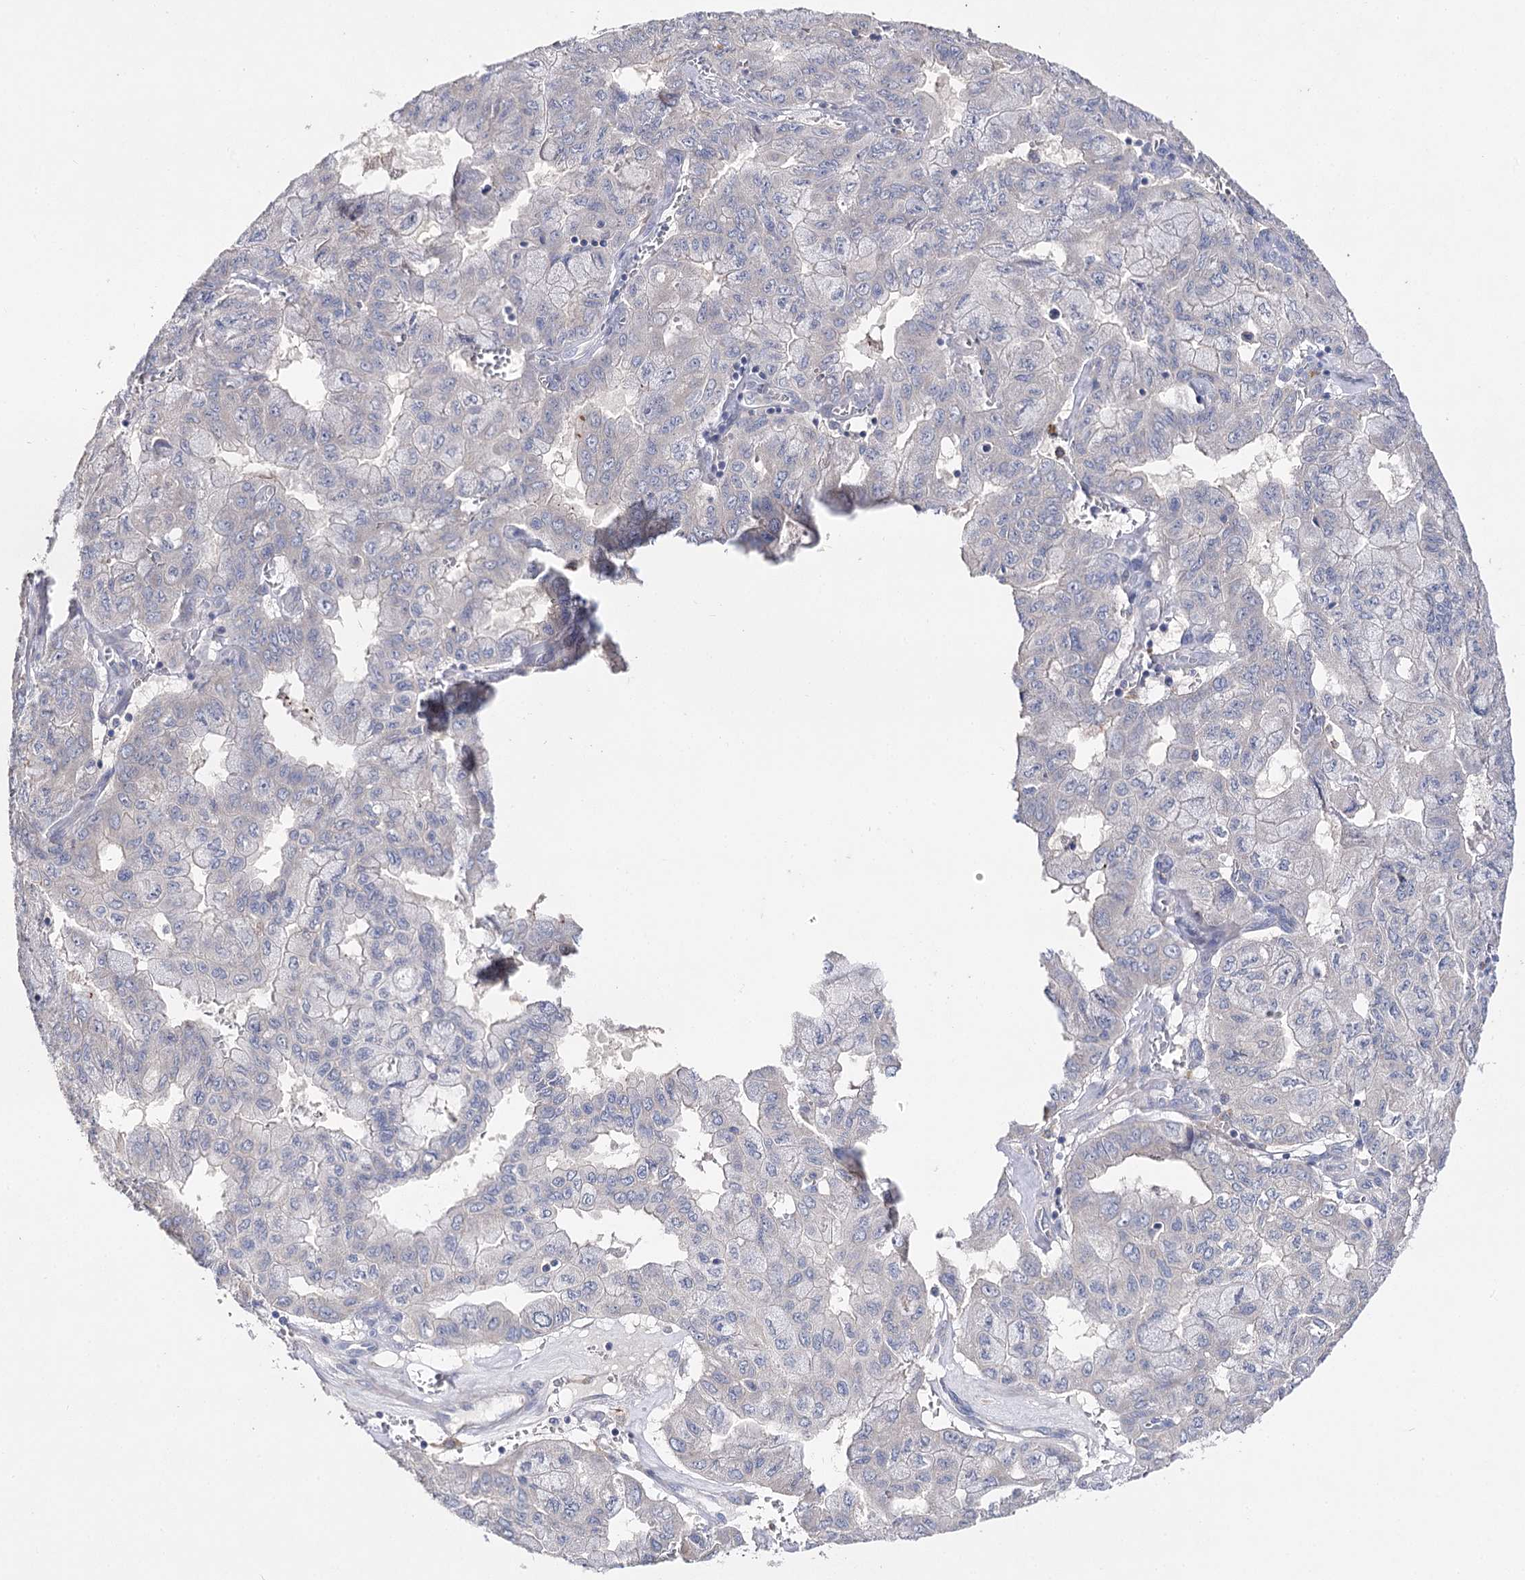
{"staining": {"intensity": "negative", "quantity": "none", "location": "none"}, "tissue": "pancreatic cancer", "cell_type": "Tumor cells", "image_type": "cancer", "snomed": [{"axis": "morphology", "description": "Adenocarcinoma, NOS"}, {"axis": "topography", "description": "Pancreas"}], "caption": "Immunohistochemical staining of human adenocarcinoma (pancreatic) demonstrates no significant staining in tumor cells. Brightfield microscopy of immunohistochemistry (IHC) stained with DAB (3,3'-diaminobenzidine) (brown) and hematoxylin (blue), captured at high magnification.", "gene": "NRAP", "patient": {"sex": "male", "age": 51}}